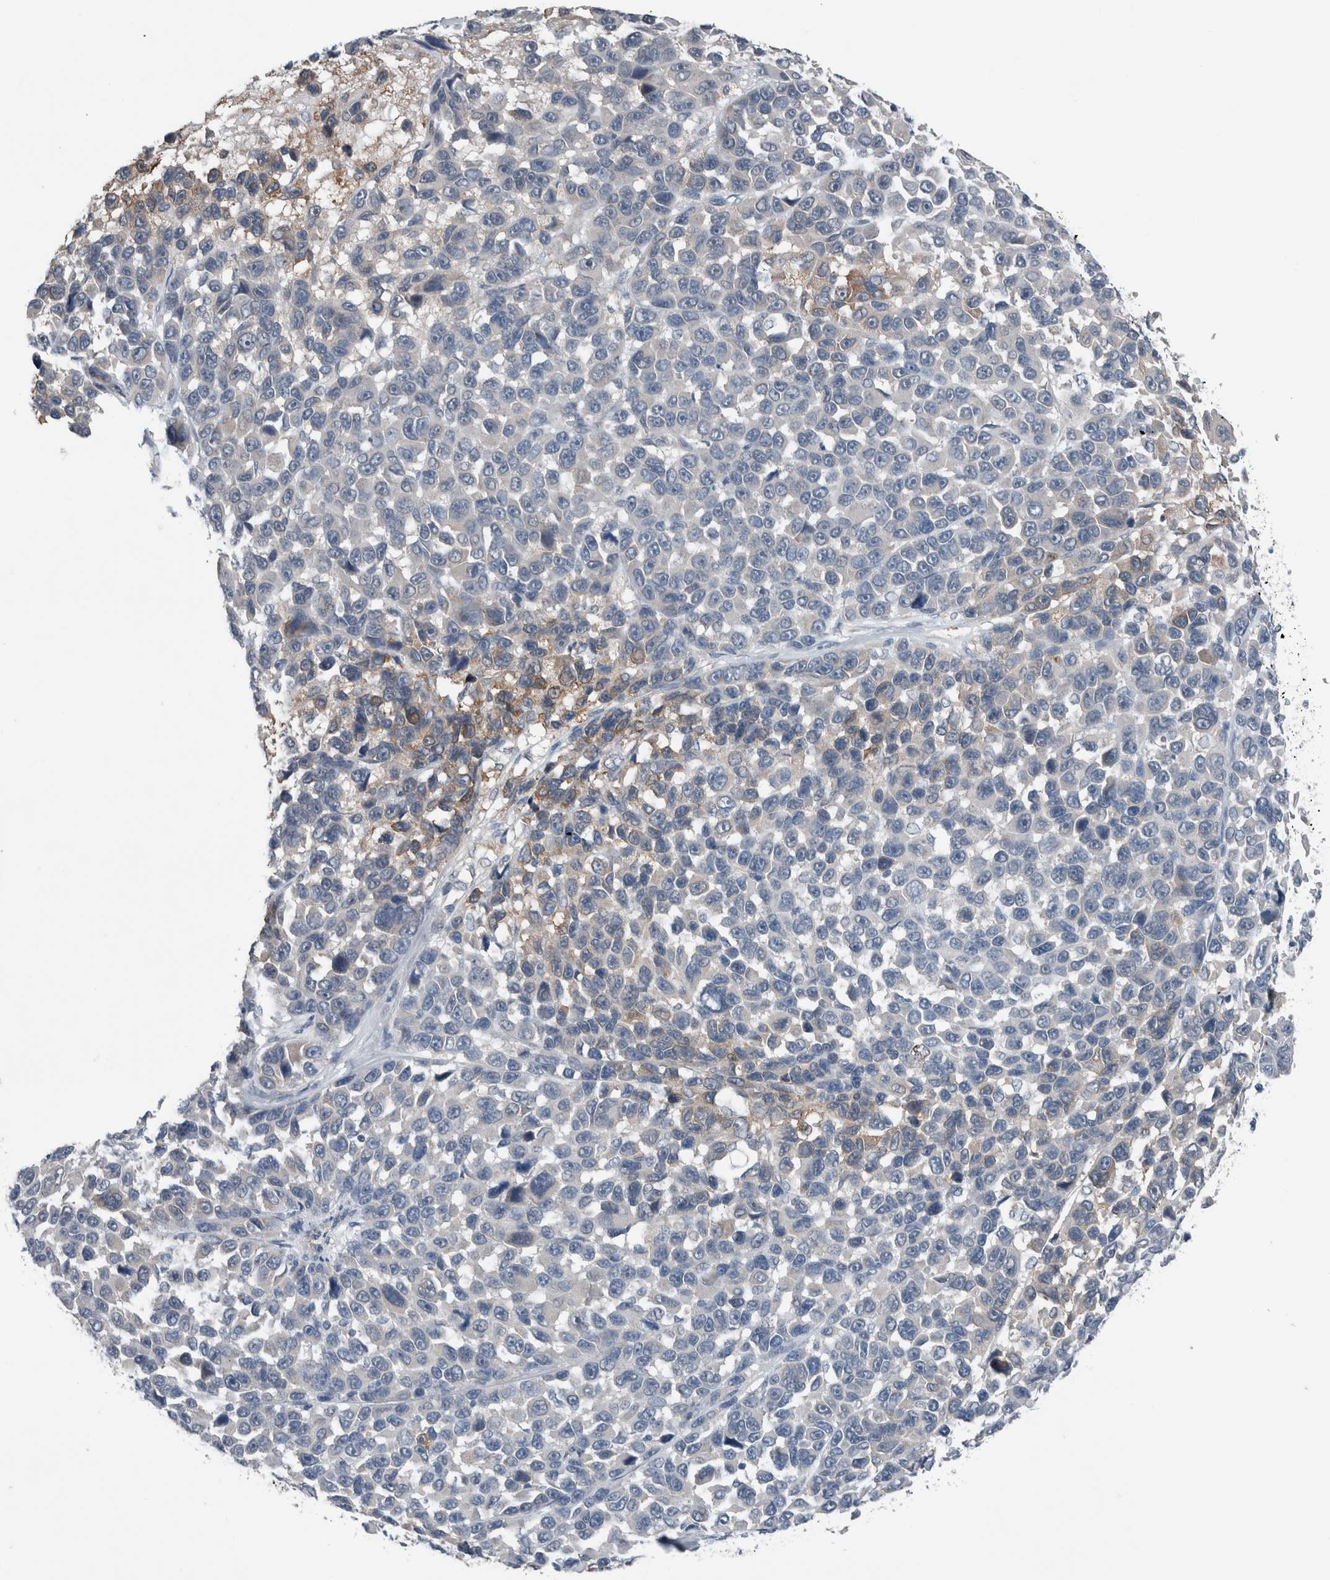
{"staining": {"intensity": "weak", "quantity": "<25%", "location": "cytoplasmic/membranous"}, "tissue": "melanoma", "cell_type": "Tumor cells", "image_type": "cancer", "snomed": [{"axis": "morphology", "description": "Malignant melanoma, NOS"}, {"axis": "topography", "description": "Skin"}], "caption": "Immunohistochemistry (IHC) image of malignant melanoma stained for a protein (brown), which displays no positivity in tumor cells.", "gene": "CRNN", "patient": {"sex": "male", "age": 53}}